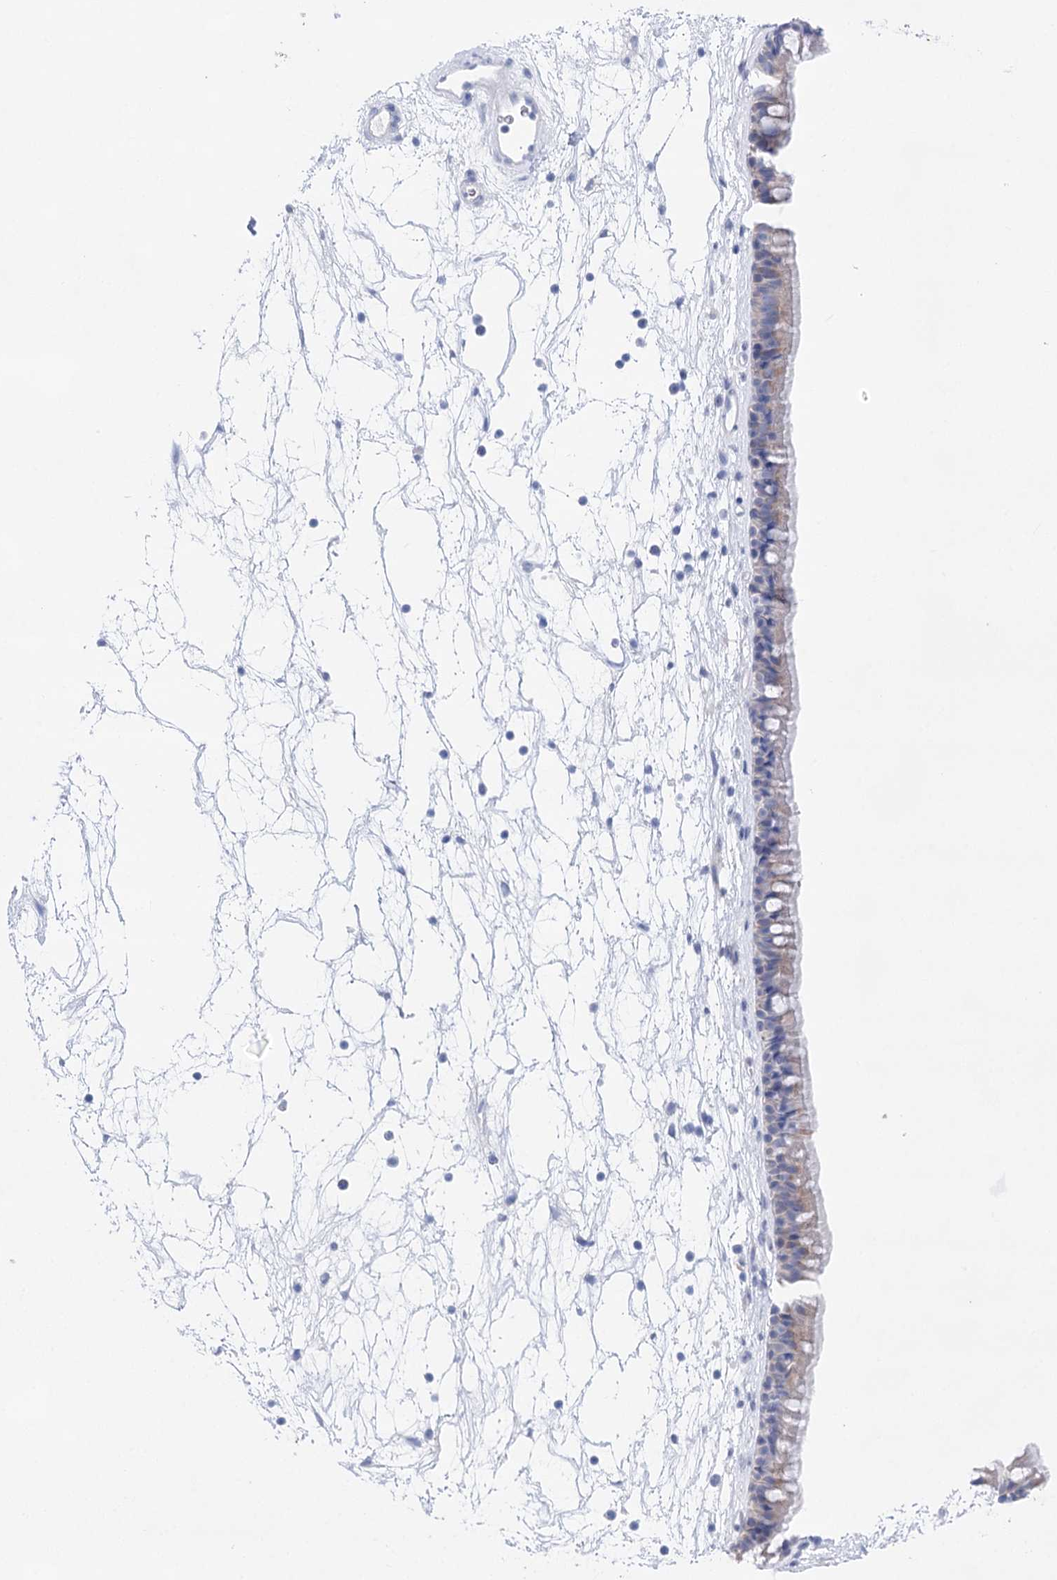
{"staining": {"intensity": "weak", "quantity": "<25%", "location": "cytoplasmic/membranous"}, "tissue": "nasopharynx", "cell_type": "Respiratory epithelial cells", "image_type": "normal", "snomed": [{"axis": "morphology", "description": "Normal tissue, NOS"}, {"axis": "topography", "description": "Nasopharynx"}], "caption": "The image demonstrates no staining of respiratory epithelial cells in unremarkable nasopharynx.", "gene": "LALBA", "patient": {"sex": "male", "age": 64}}